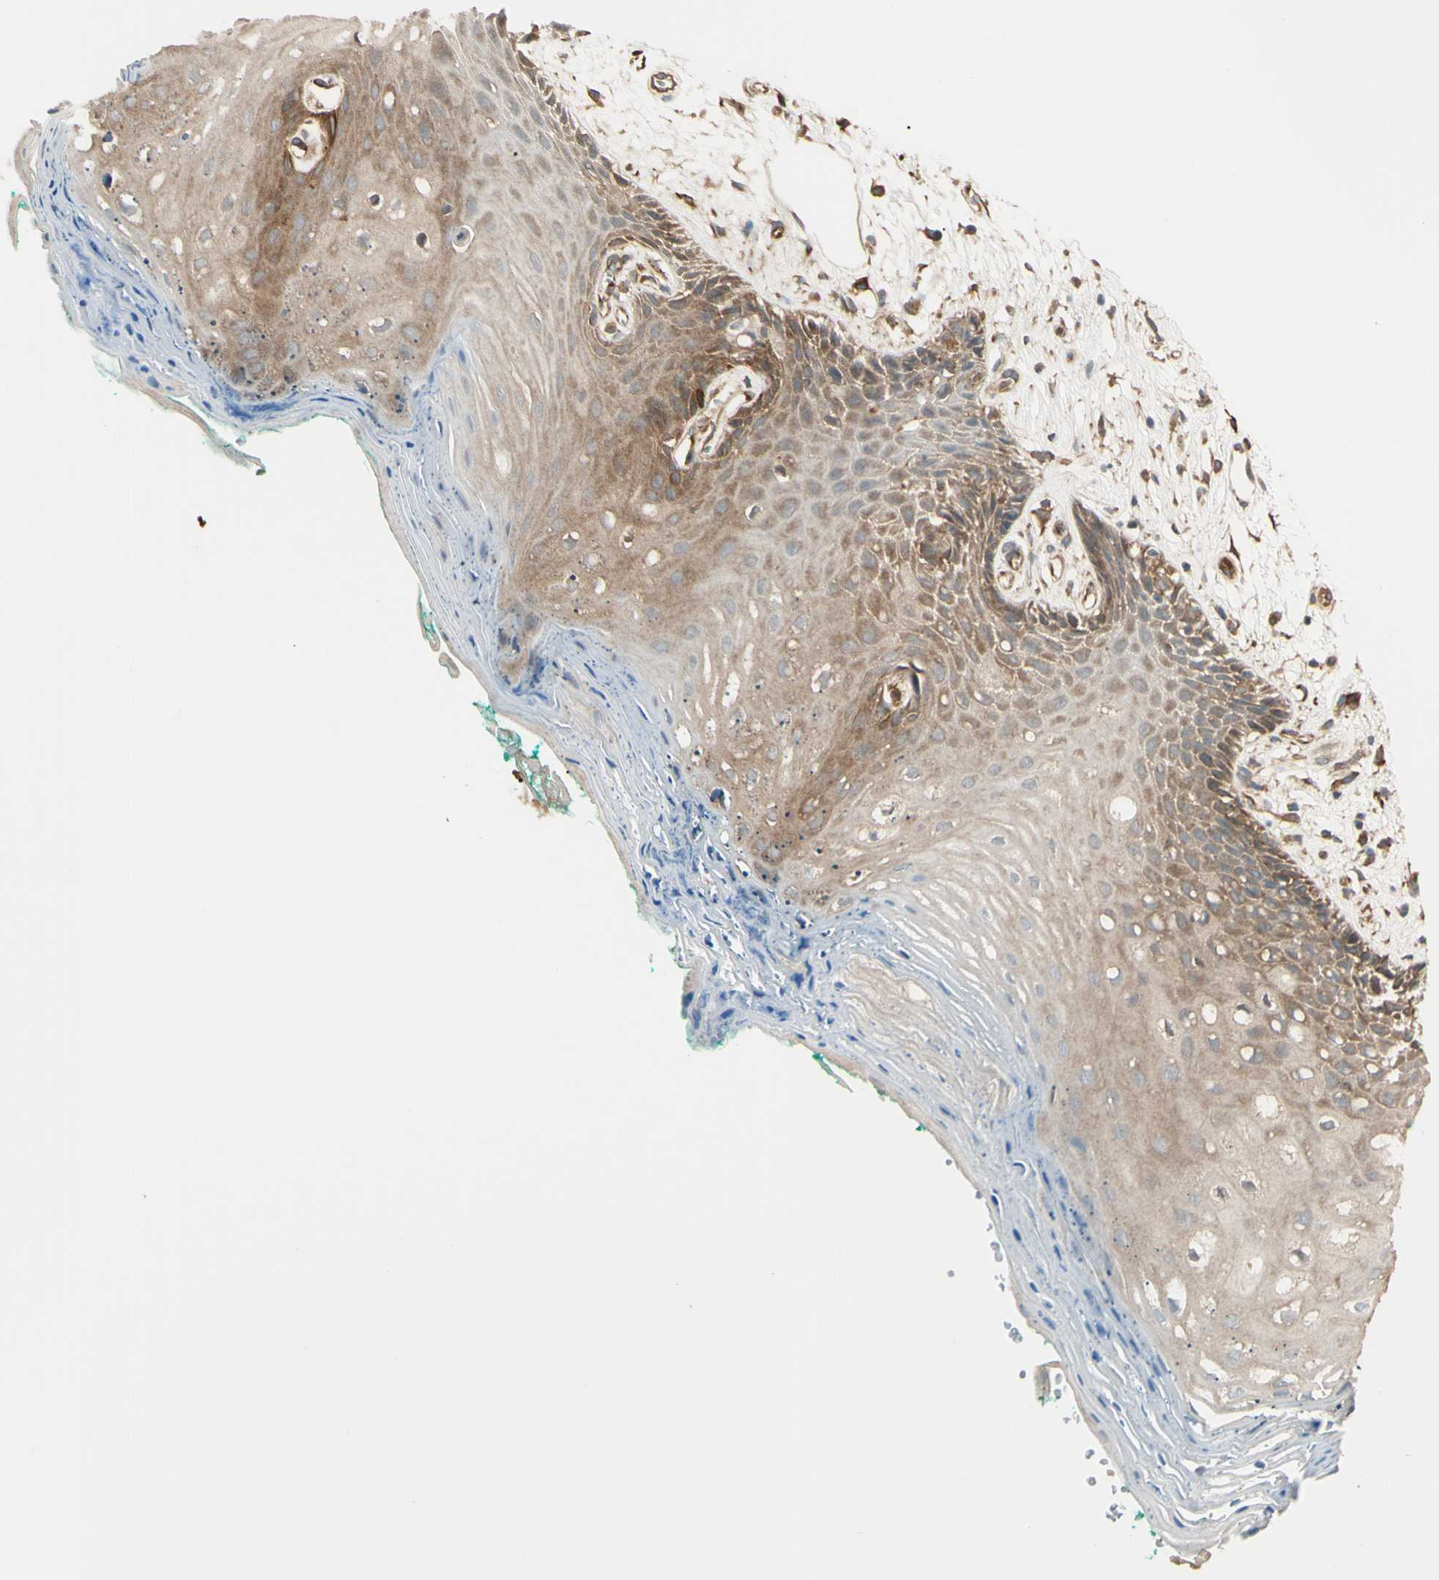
{"staining": {"intensity": "moderate", "quantity": "25%-75%", "location": "cytoplasmic/membranous"}, "tissue": "oral mucosa", "cell_type": "Squamous epithelial cells", "image_type": "normal", "snomed": [{"axis": "morphology", "description": "Normal tissue, NOS"}, {"axis": "topography", "description": "Skeletal muscle"}, {"axis": "topography", "description": "Oral tissue"}, {"axis": "topography", "description": "Peripheral nerve tissue"}], "caption": "This photomicrograph exhibits immunohistochemistry (IHC) staining of normal human oral mucosa, with medium moderate cytoplasmic/membranous staining in approximately 25%-75% of squamous epithelial cells.", "gene": "PTPN12", "patient": {"sex": "female", "age": 84}}